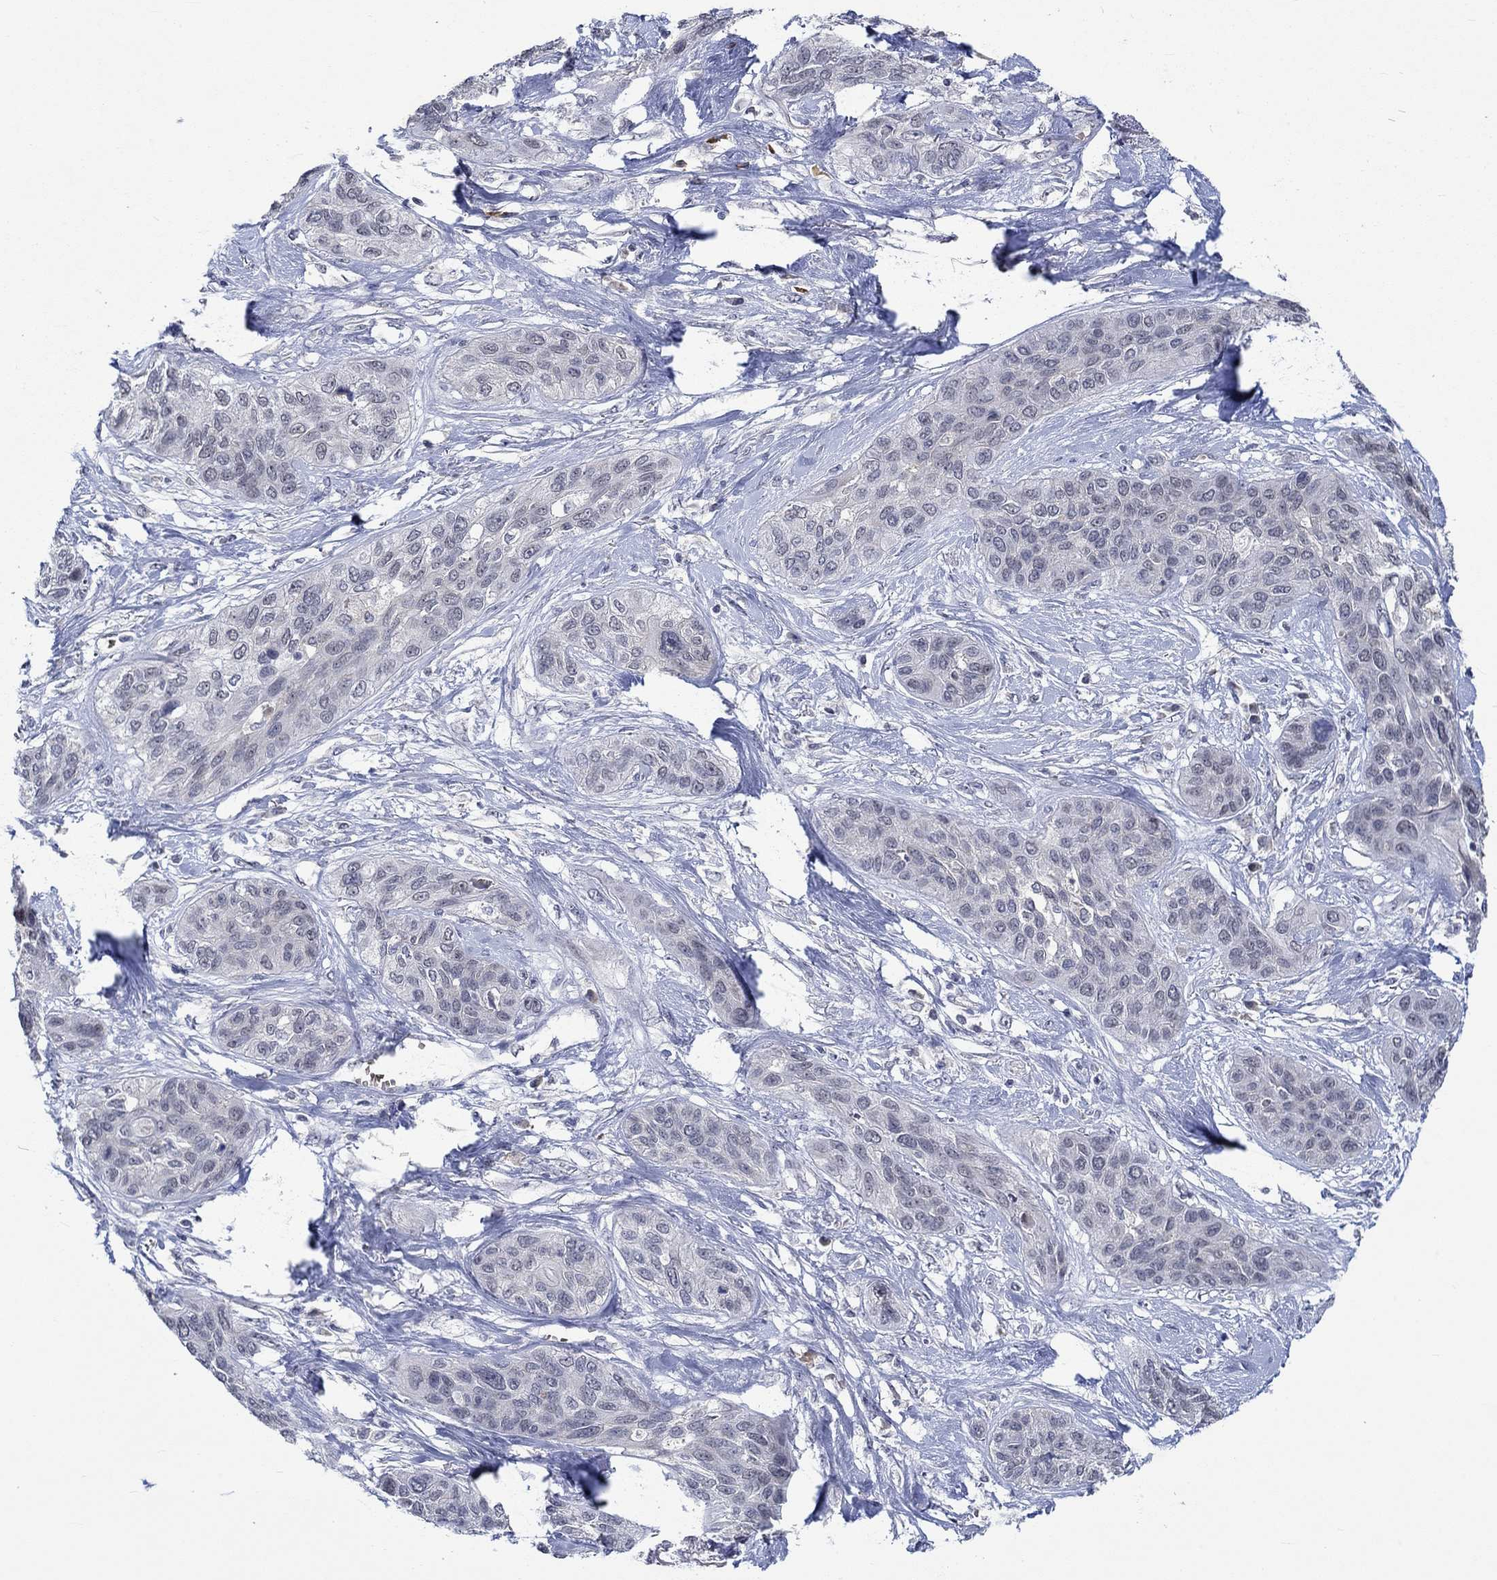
{"staining": {"intensity": "negative", "quantity": "none", "location": "none"}, "tissue": "lung cancer", "cell_type": "Tumor cells", "image_type": "cancer", "snomed": [{"axis": "morphology", "description": "Squamous cell carcinoma, NOS"}, {"axis": "topography", "description": "Lung"}], "caption": "A photomicrograph of lung cancer (squamous cell carcinoma) stained for a protein displays no brown staining in tumor cells.", "gene": "WASF1", "patient": {"sex": "female", "age": 70}}